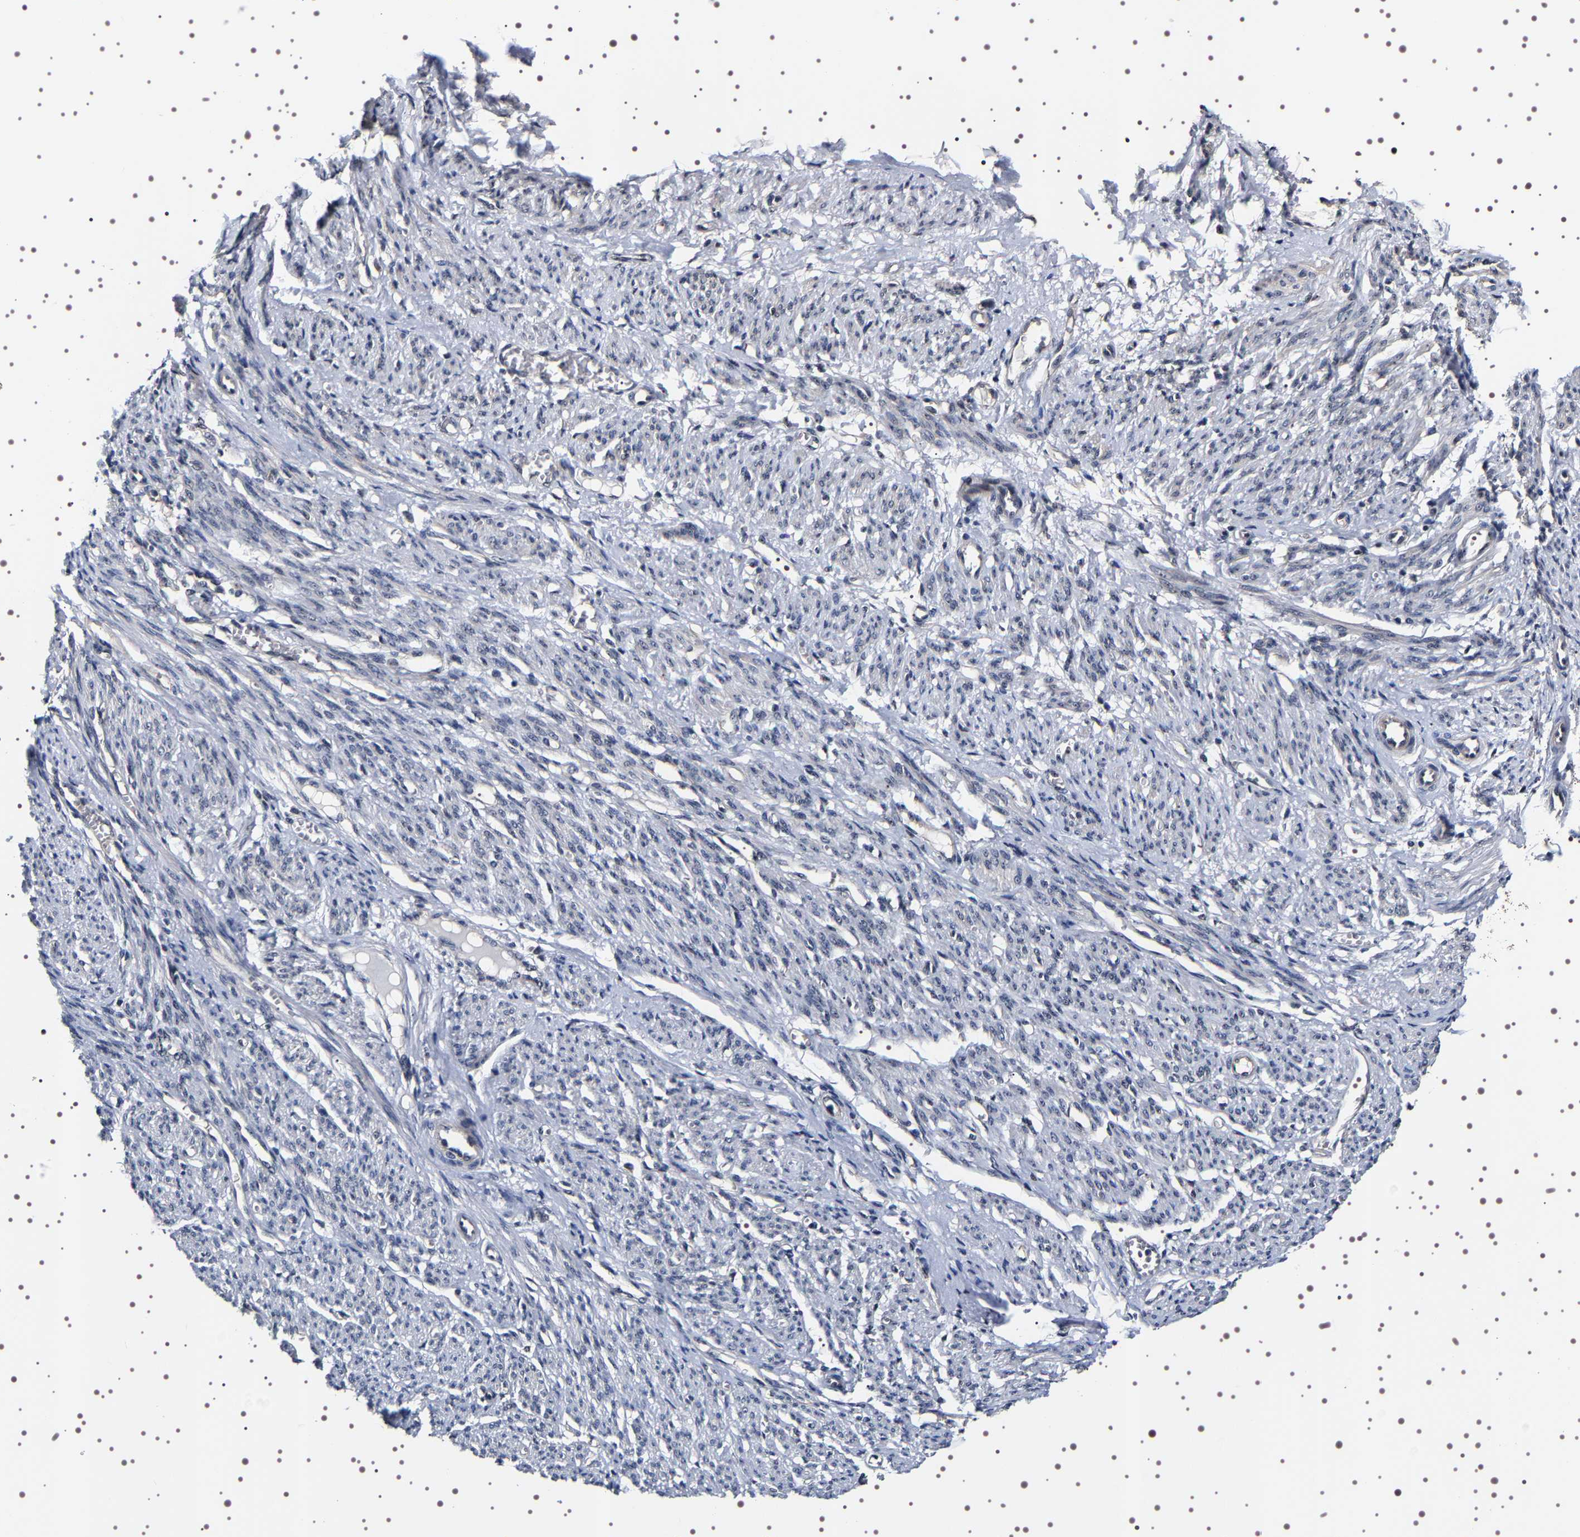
{"staining": {"intensity": "negative", "quantity": "none", "location": "none"}, "tissue": "smooth muscle", "cell_type": "Smooth muscle cells", "image_type": "normal", "snomed": [{"axis": "morphology", "description": "Normal tissue, NOS"}, {"axis": "topography", "description": "Smooth muscle"}], "caption": "This is a micrograph of immunohistochemistry staining of normal smooth muscle, which shows no expression in smooth muscle cells. (Stains: DAB (3,3'-diaminobenzidine) immunohistochemistry with hematoxylin counter stain, Microscopy: brightfield microscopy at high magnification).", "gene": "GNL3", "patient": {"sex": "female", "age": 65}}